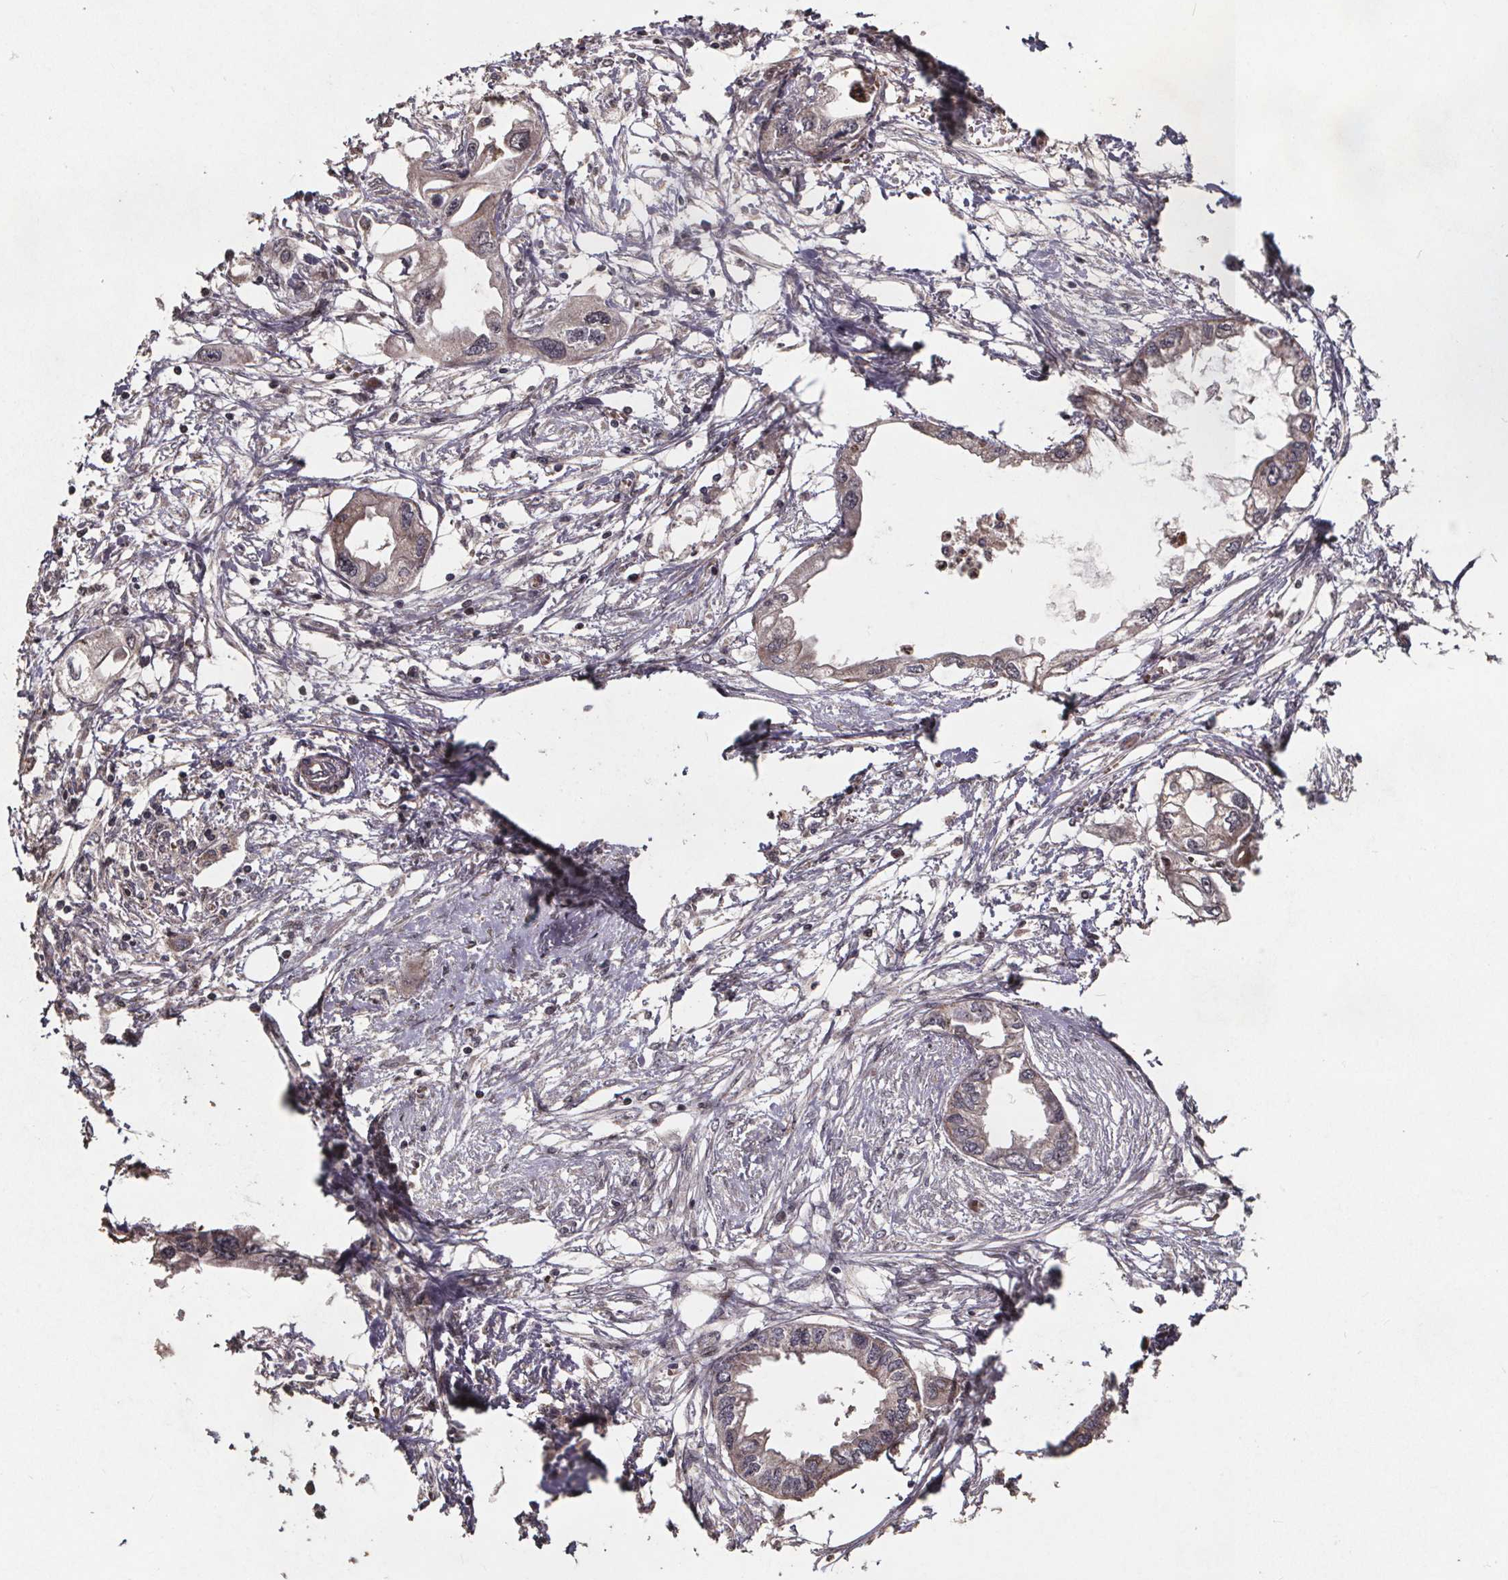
{"staining": {"intensity": "negative", "quantity": "none", "location": "none"}, "tissue": "endometrial cancer", "cell_type": "Tumor cells", "image_type": "cancer", "snomed": [{"axis": "morphology", "description": "Adenocarcinoma, NOS"}, {"axis": "morphology", "description": "Adenocarcinoma, metastatic, NOS"}, {"axis": "topography", "description": "Adipose tissue"}, {"axis": "topography", "description": "Endometrium"}], "caption": "There is no significant expression in tumor cells of endometrial cancer. The staining was performed using DAB to visualize the protein expression in brown, while the nuclei were stained in blue with hematoxylin (Magnification: 20x).", "gene": "GPX3", "patient": {"sex": "female", "age": 67}}